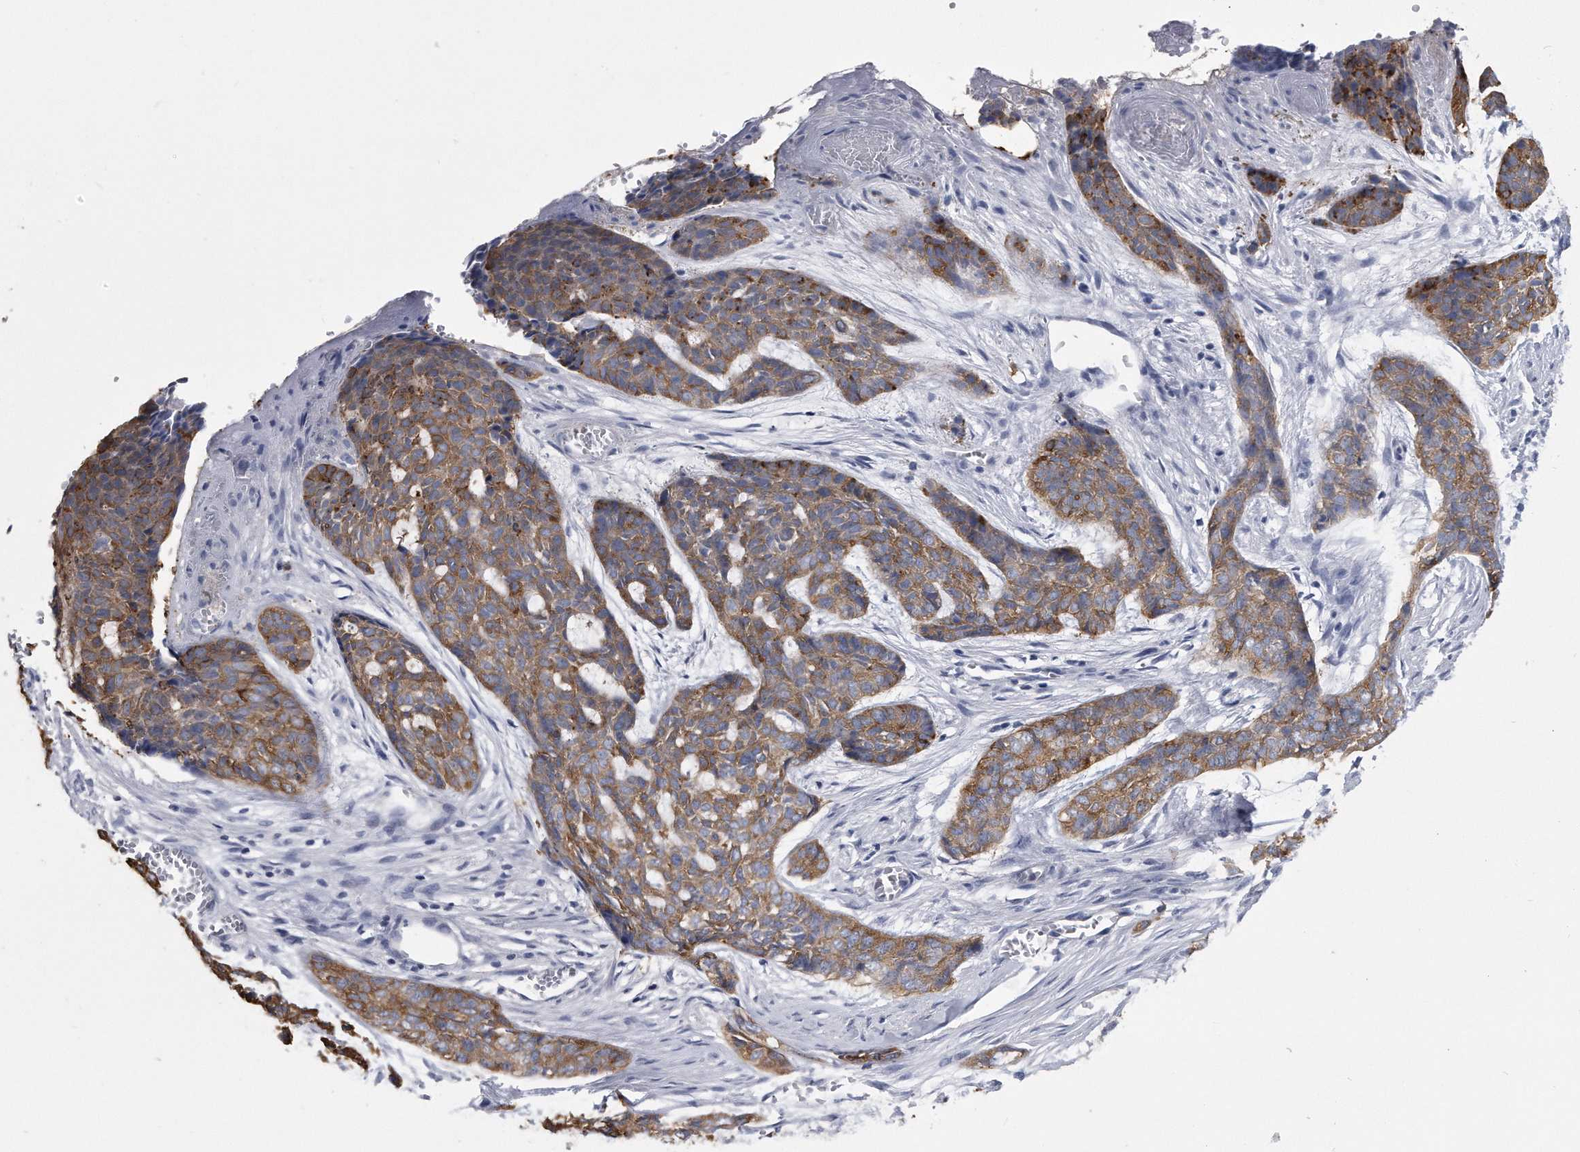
{"staining": {"intensity": "moderate", "quantity": ">75%", "location": "cytoplasmic/membranous"}, "tissue": "skin cancer", "cell_type": "Tumor cells", "image_type": "cancer", "snomed": [{"axis": "morphology", "description": "Basal cell carcinoma"}, {"axis": "topography", "description": "Skin"}], "caption": "Skin cancer (basal cell carcinoma) stained for a protein shows moderate cytoplasmic/membranous positivity in tumor cells.", "gene": "PYGB", "patient": {"sex": "female", "age": 64}}